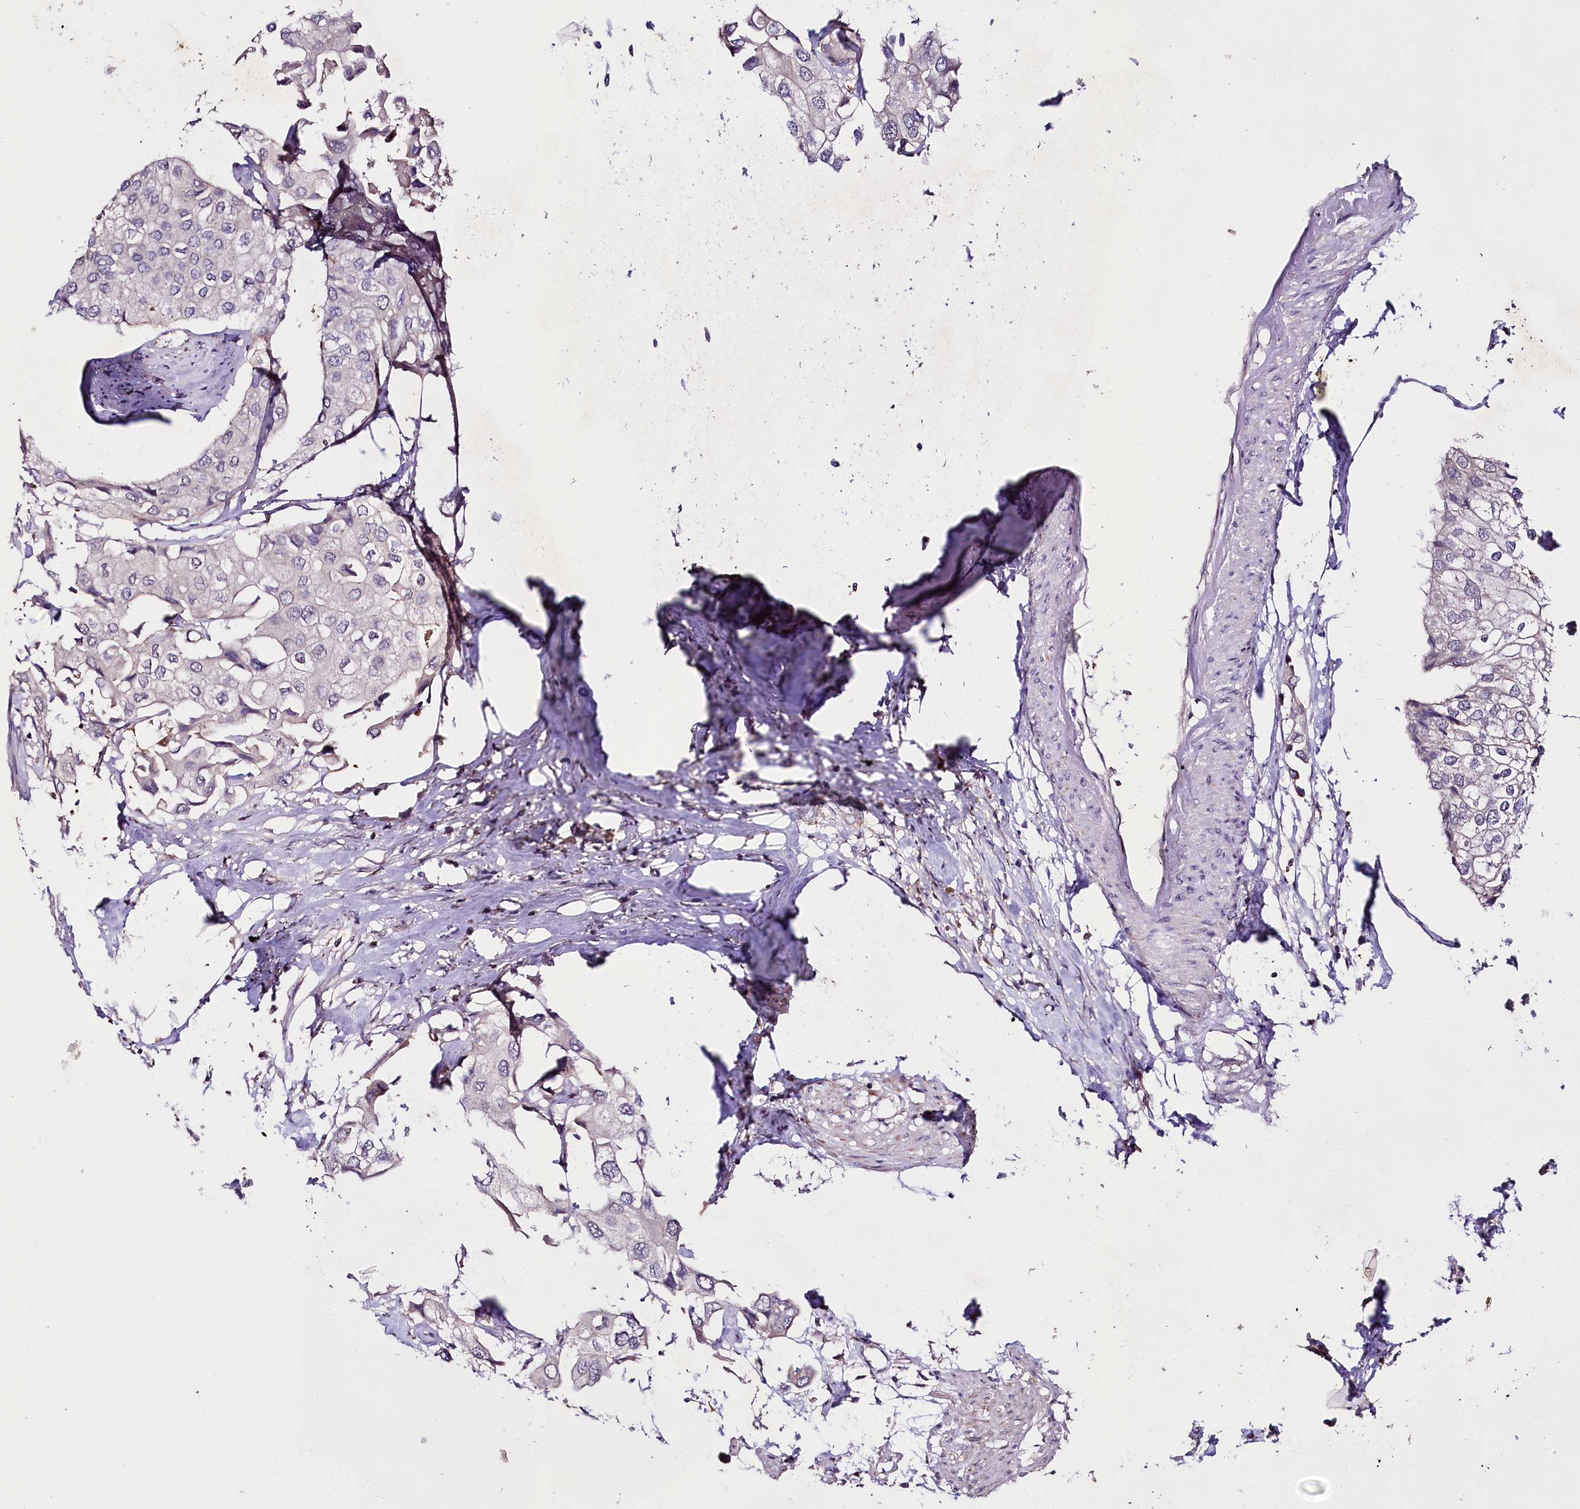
{"staining": {"intensity": "negative", "quantity": "none", "location": "none"}, "tissue": "urothelial cancer", "cell_type": "Tumor cells", "image_type": "cancer", "snomed": [{"axis": "morphology", "description": "Urothelial carcinoma, High grade"}, {"axis": "topography", "description": "Urinary bladder"}], "caption": "A micrograph of high-grade urothelial carcinoma stained for a protein demonstrates no brown staining in tumor cells. Brightfield microscopy of immunohistochemistry stained with DAB (brown) and hematoxylin (blue), captured at high magnification.", "gene": "TAFAZZIN", "patient": {"sex": "male", "age": 64}}